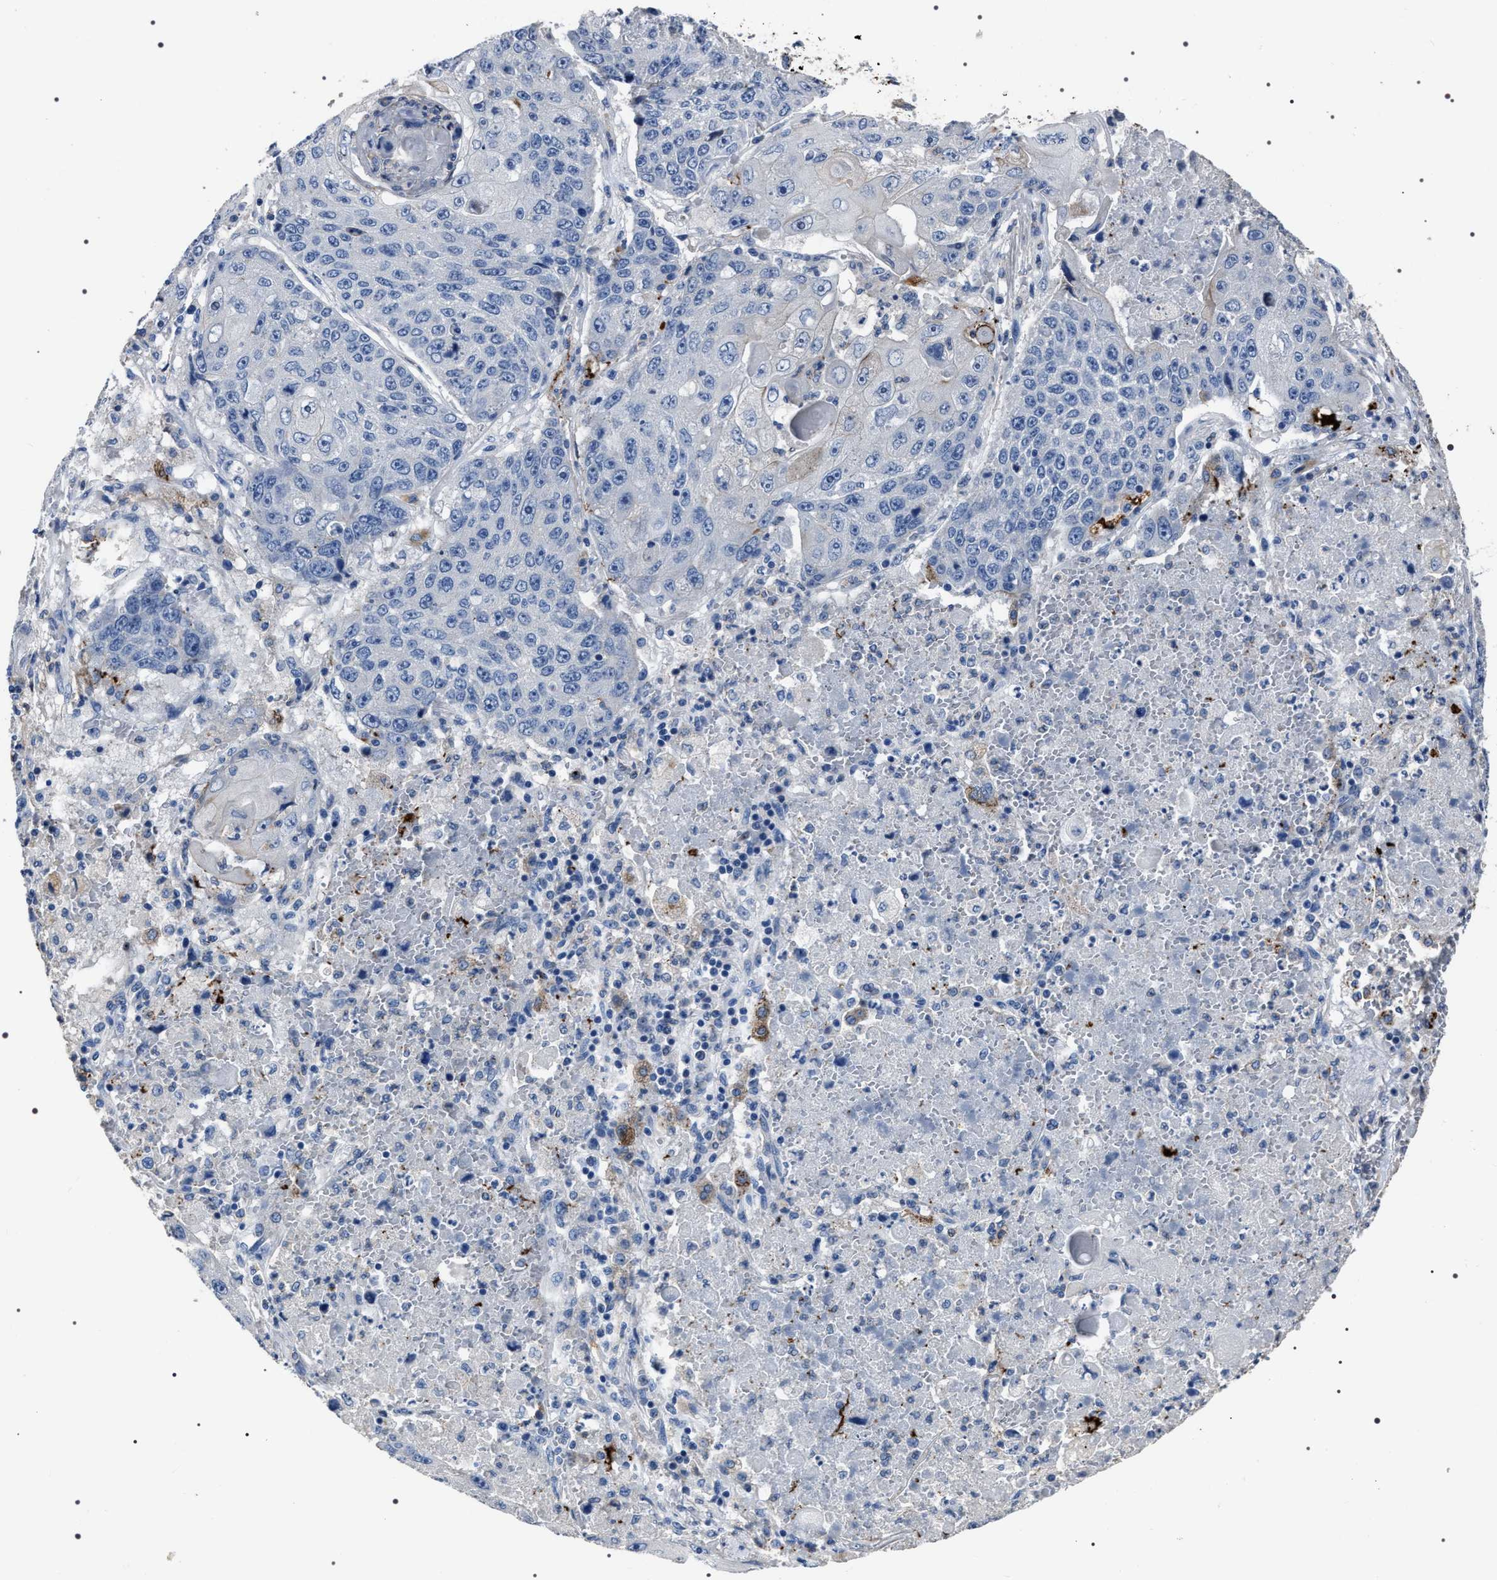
{"staining": {"intensity": "negative", "quantity": "none", "location": "none"}, "tissue": "lung cancer", "cell_type": "Tumor cells", "image_type": "cancer", "snomed": [{"axis": "morphology", "description": "Squamous cell carcinoma, NOS"}, {"axis": "topography", "description": "Lung"}], "caption": "Immunohistochemistry of lung cancer (squamous cell carcinoma) displays no positivity in tumor cells. The staining was performed using DAB (3,3'-diaminobenzidine) to visualize the protein expression in brown, while the nuclei were stained in blue with hematoxylin (Magnification: 20x).", "gene": "TRIM54", "patient": {"sex": "male", "age": 61}}